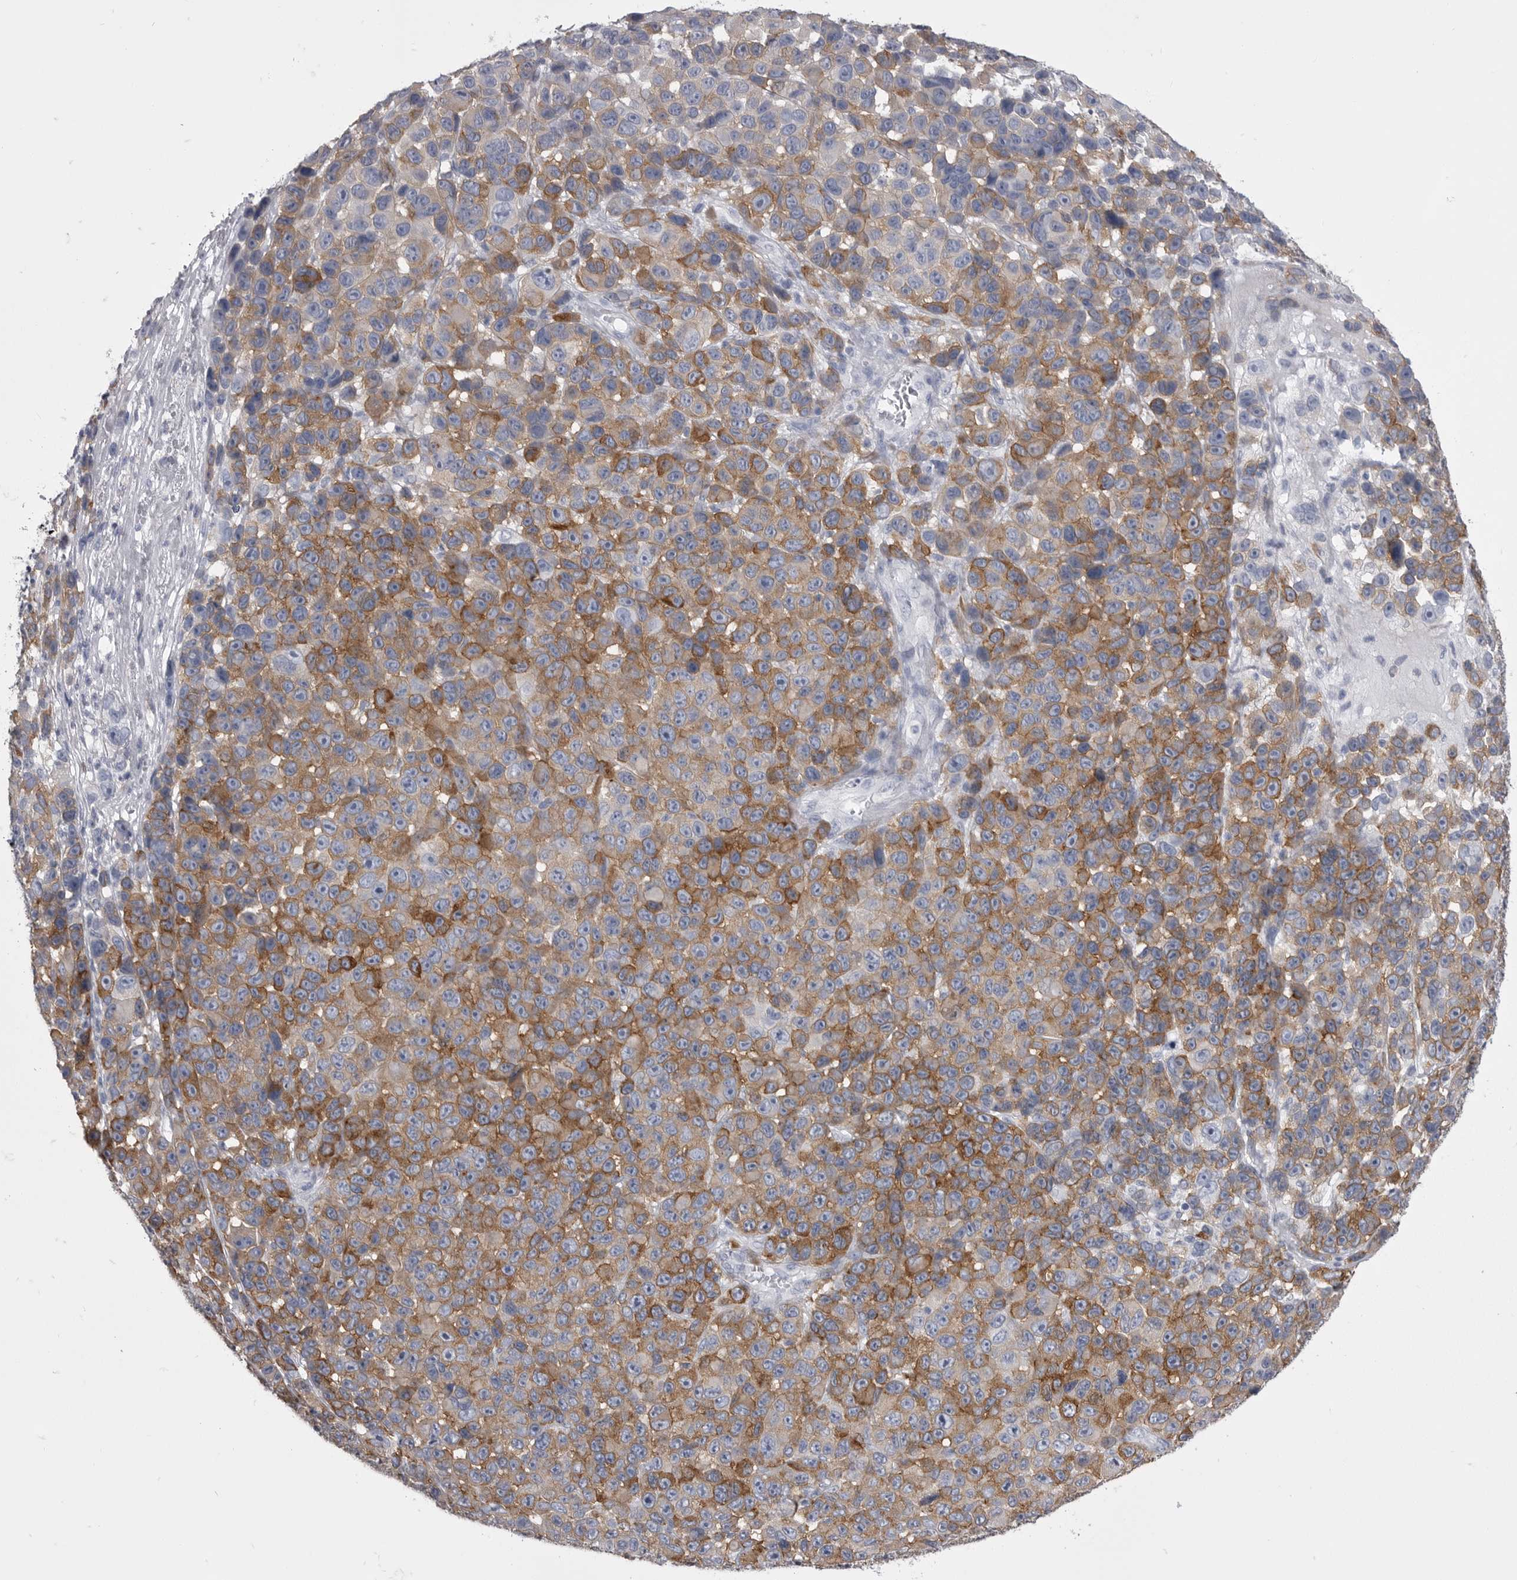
{"staining": {"intensity": "moderate", "quantity": "25%-75%", "location": "cytoplasmic/membranous"}, "tissue": "melanoma", "cell_type": "Tumor cells", "image_type": "cancer", "snomed": [{"axis": "morphology", "description": "Malignant melanoma, NOS"}, {"axis": "topography", "description": "Skin"}], "caption": "The micrograph shows staining of malignant melanoma, revealing moderate cytoplasmic/membranous protein staining (brown color) within tumor cells. Nuclei are stained in blue.", "gene": "ANK2", "patient": {"sex": "male", "age": 53}}